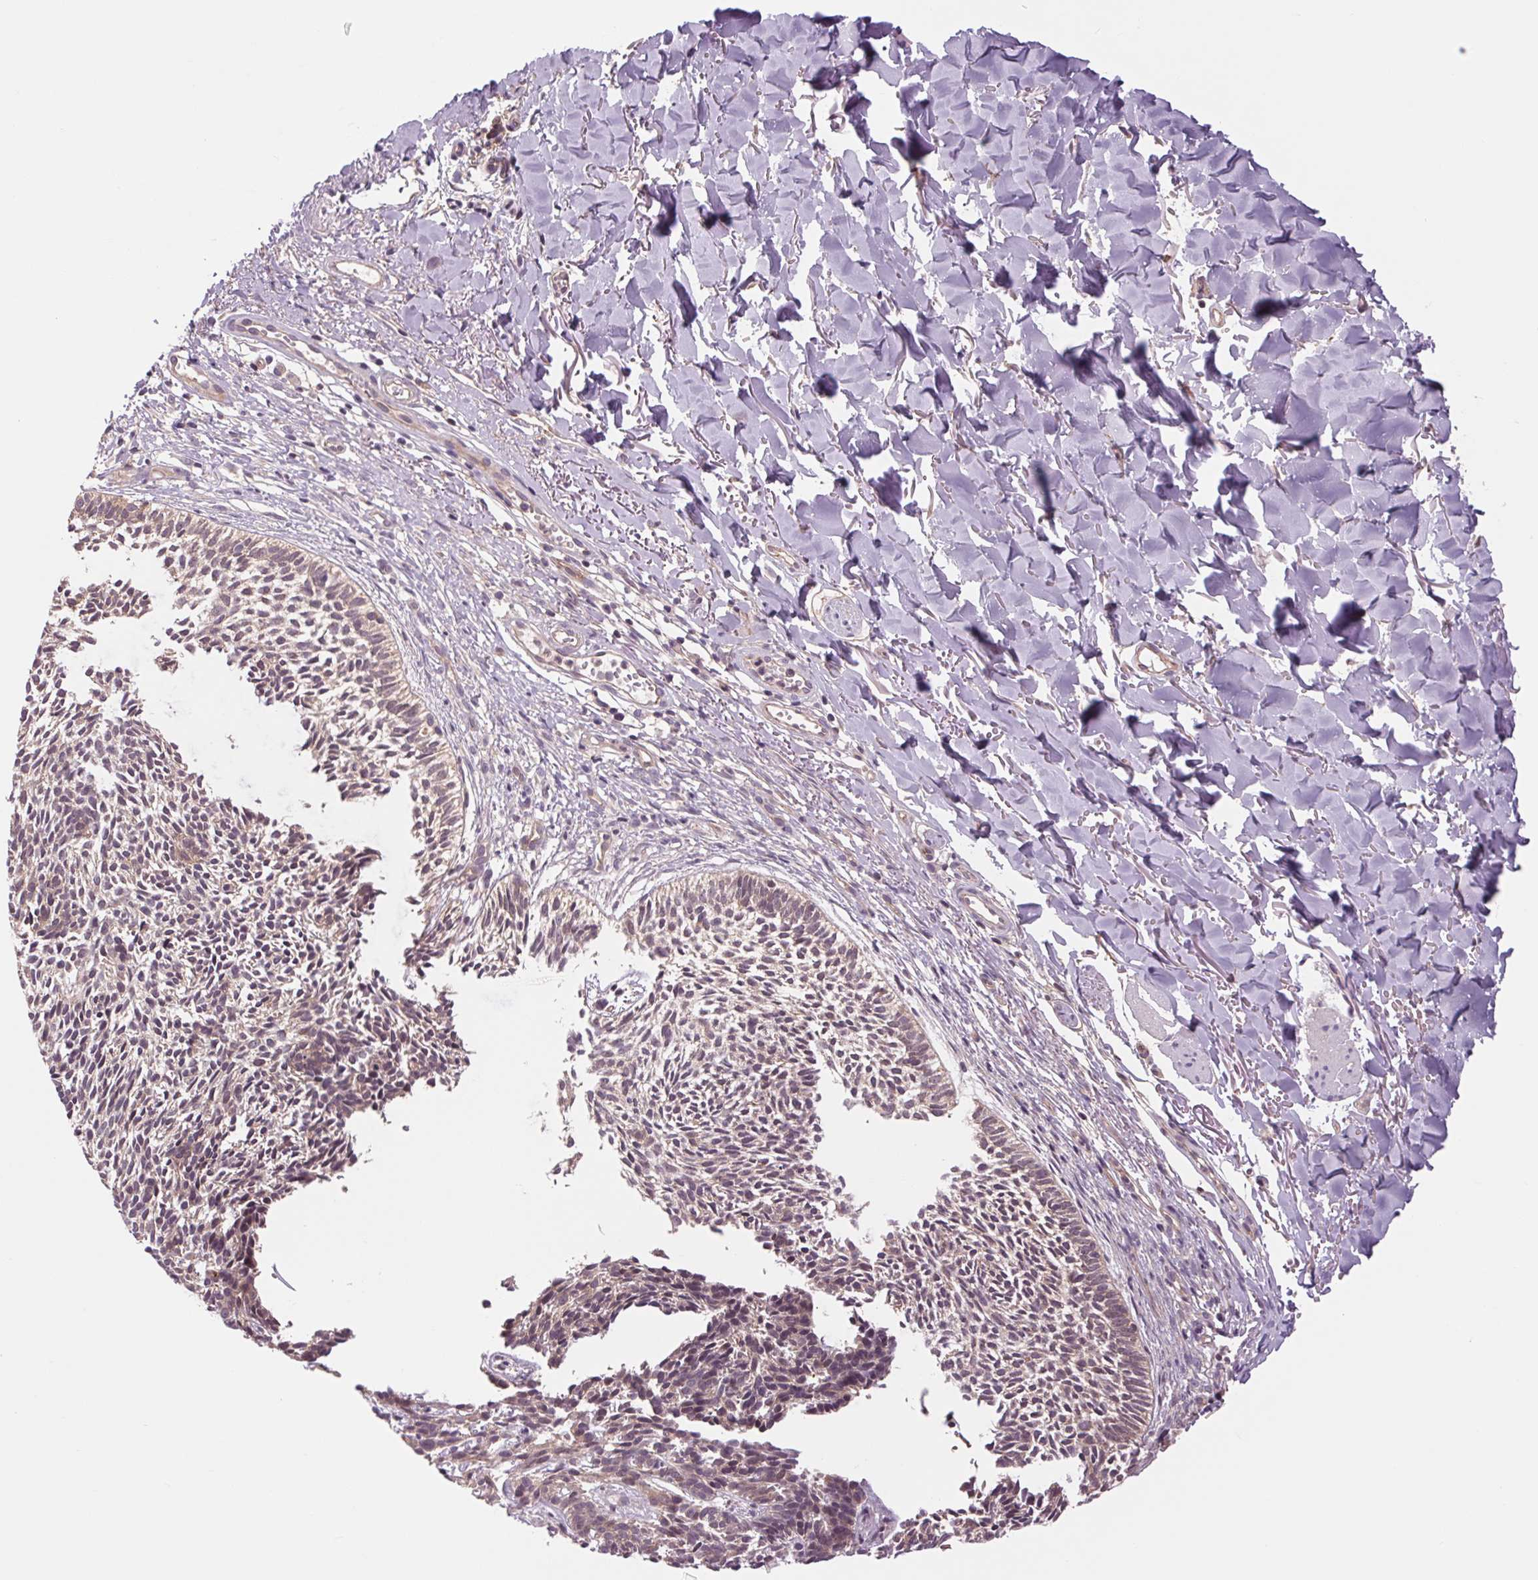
{"staining": {"intensity": "weak", "quantity": "<25%", "location": "cytoplasmic/membranous"}, "tissue": "skin cancer", "cell_type": "Tumor cells", "image_type": "cancer", "snomed": [{"axis": "morphology", "description": "Basal cell carcinoma"}, {"axis": "topography", "description": "Skin"}], "caption": "The photomicrograph shows no significant expression in tumor cells of skin basal cell carcinoma.", "gene": "SH3RF2", "patient": {"sex": "male", "age": 78}}